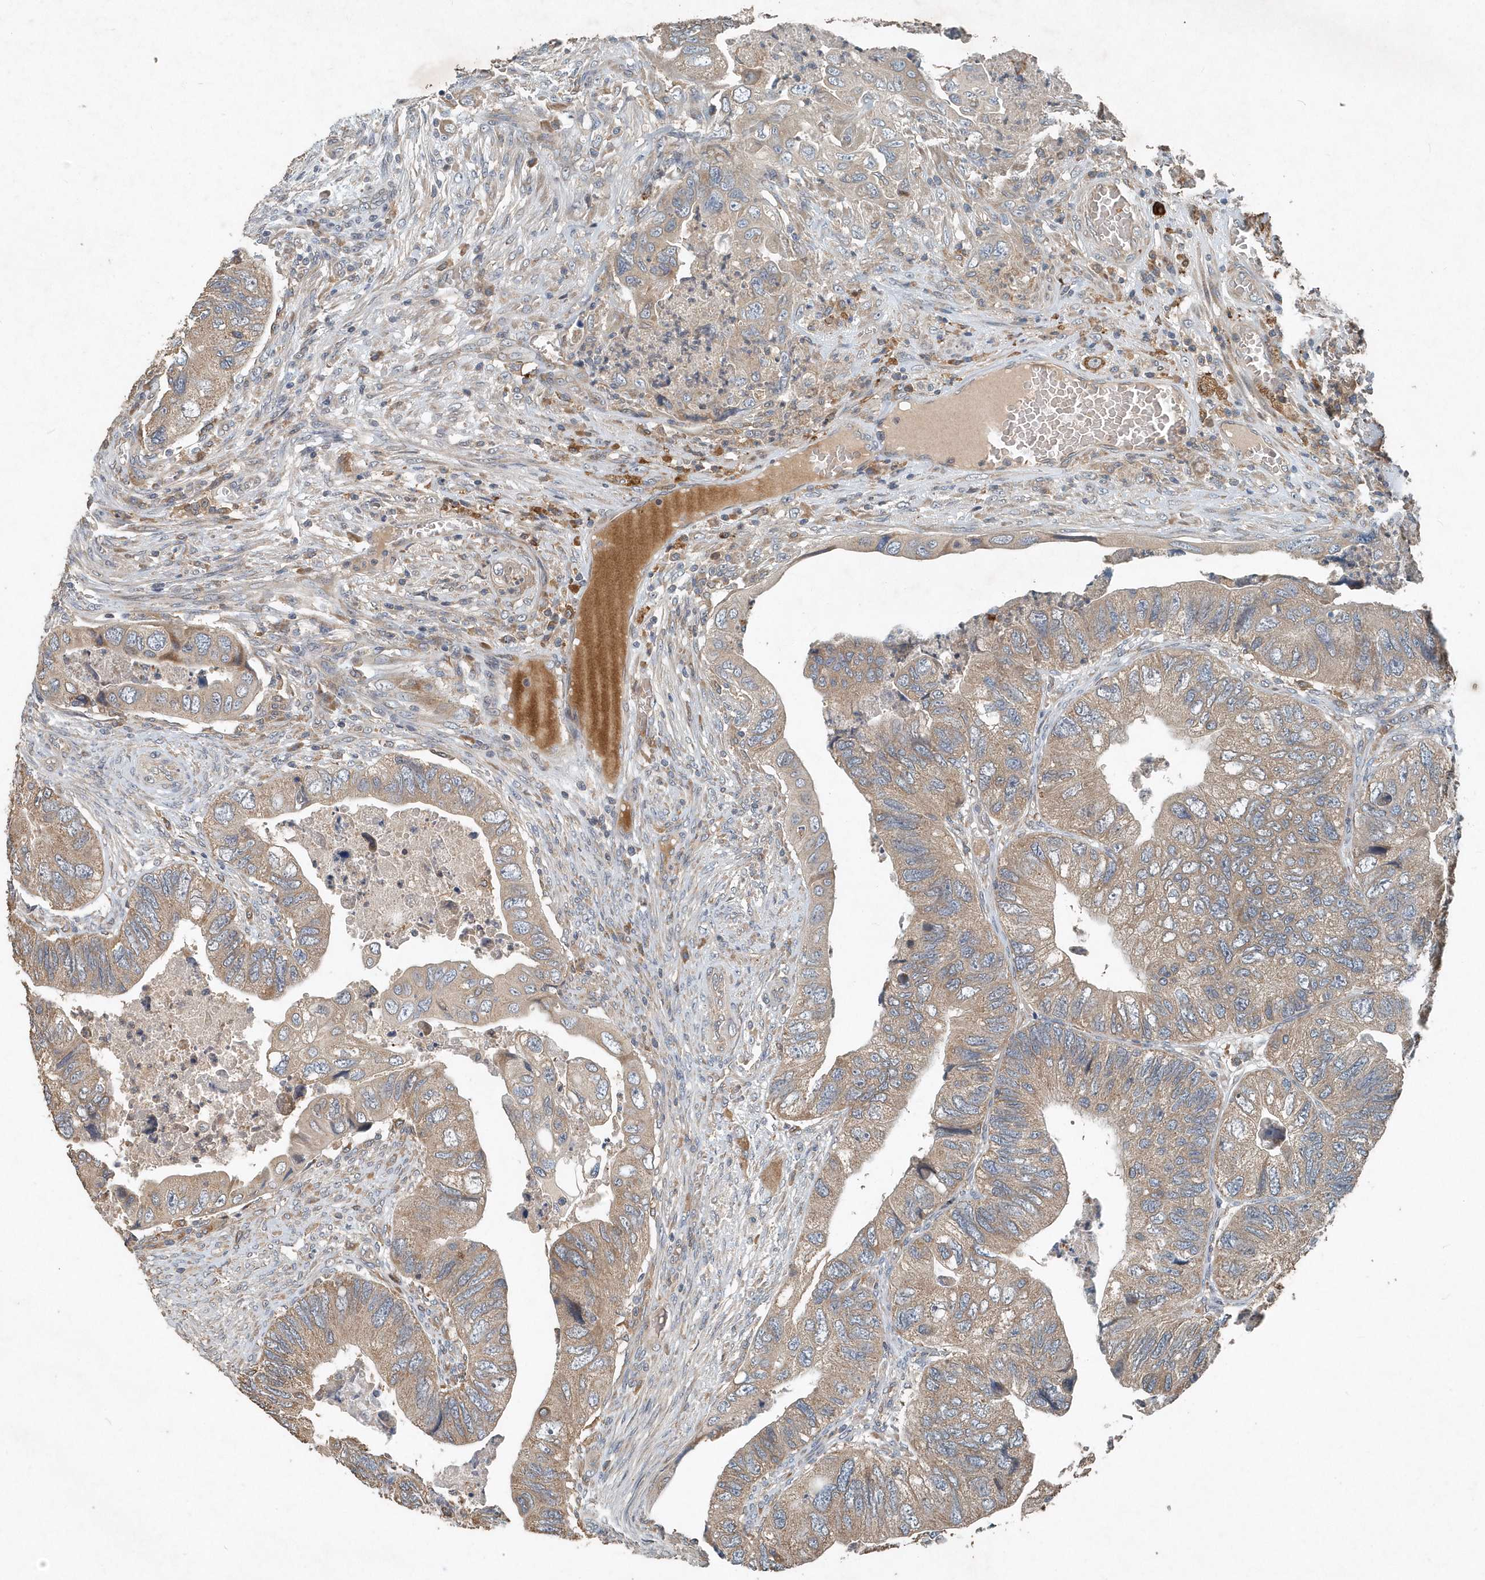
{"staining": {"intensity": "weak", "quantity": ">75%", "location": "cytoplasmic/membranous"}, "tissue": "colorectal cancer", "cell_type": "Tumor cells", "image_type": "cancer", "snomed": [{"axis": "morphology", "description": "Adenocarcinoma, NOS"}, {"axis": "topography", "description": "Rectum"}], "caption": "A photomicrograph of colorectal adenocarcinoma stained for a protein shows weak cytoplasmic/membranous brown staining in tumor cells.", "gene": "SCFD2", "patient": {"sex": "male", "age": 63}}